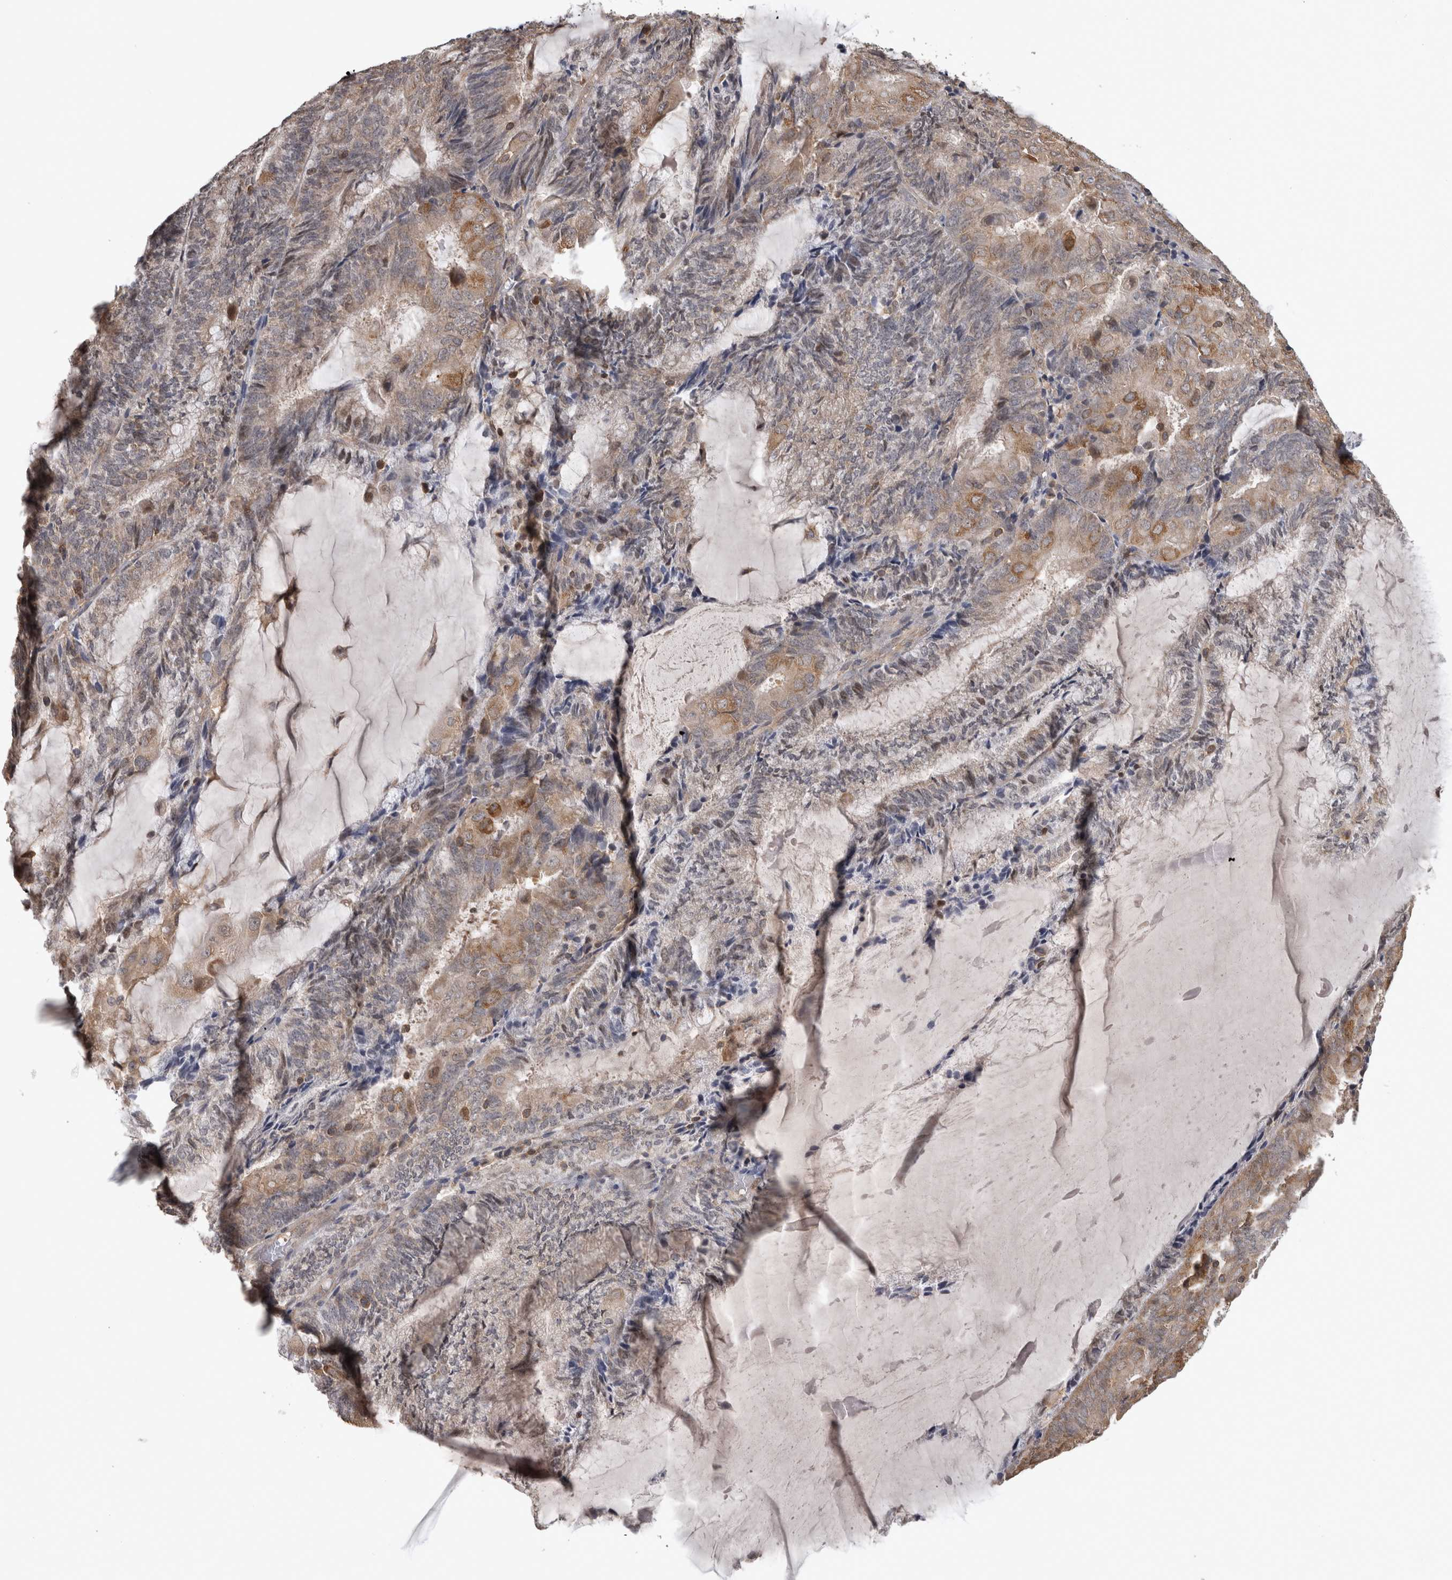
{"staining": {"intensity": "moderate", "quantity": "25%-75%", "location": "cytoplasmic/membranous"}, "tissue": "endometrial cancer", "cell_type": "Tumor cells", "image_type": "cancer", "snomed": [{"axis": "morphology", "description": "Adenocarcinoma, NOS"}, {"axis": "topography", "description": "Endometrium"}], "caption": "Immunohistochemistry micrograph of human adenocarcinoma (endometrial) stained for a protein (brown), which displays medium levels of moderate cytoplasmic/membranous staining in approximately 25%-75% of tumor cells.", "gene": "ATXN2", "patient": {"sex": "female", "age": 81}}